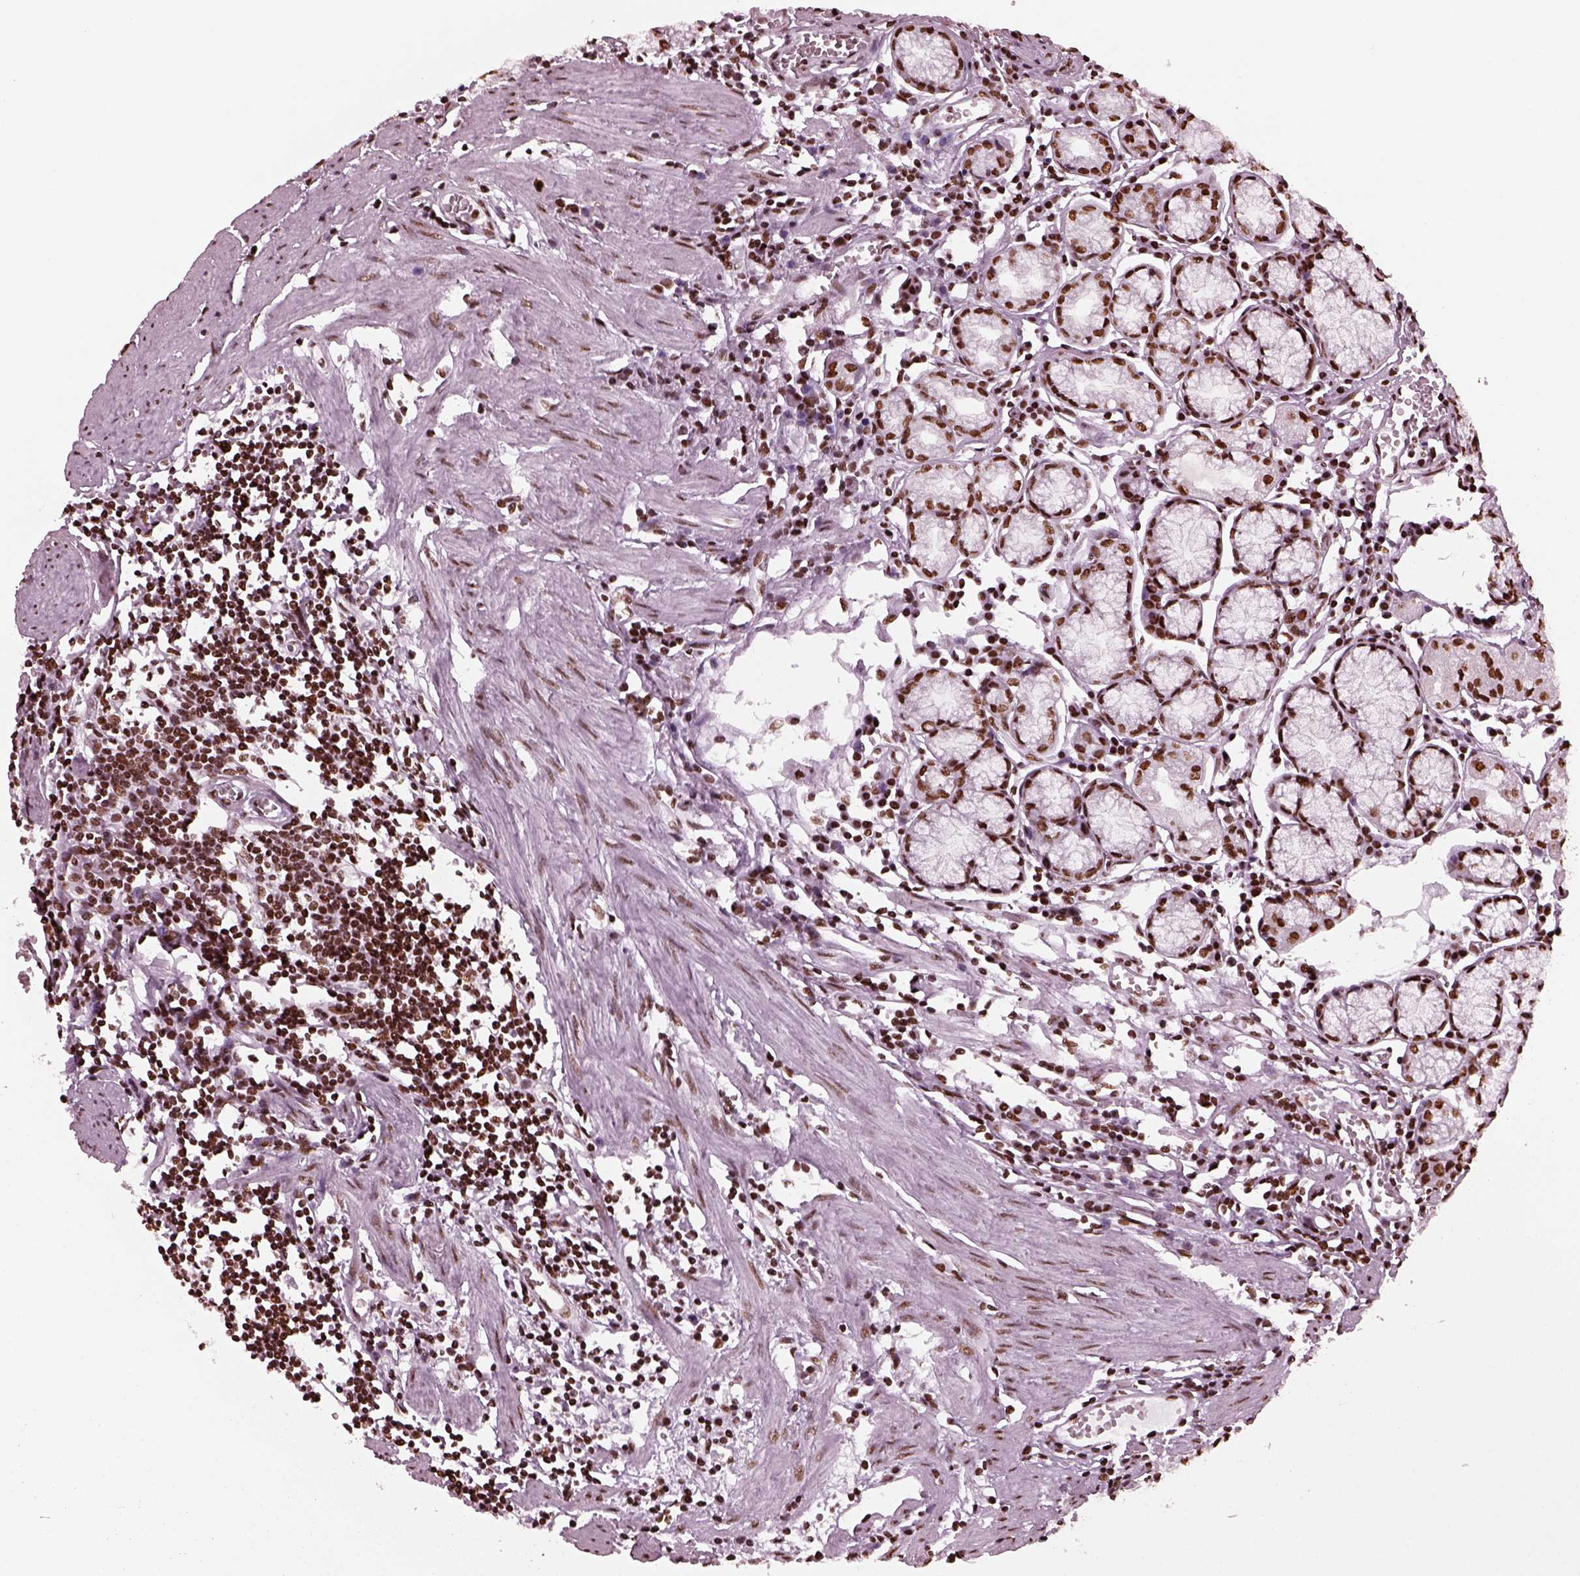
{"staining": {"intensity": "strong", "quantity": ">75%", "location": "nuclear"}, "tissue": "stomach", "cell_type": "Glandular cells", "image_type": "normal", "snomed": [{"axis": "morphology", "description": "Normal tissue, NOS"}, {"axis": "topography", "description": "Stomach"}], "caption": "An immunohistochemistry photomicrograph of normal tissue is shown. Protein staining in brown labels strong nuclear positivity in stomach within glandular cells.", "gene": "CBFA2T3", "patient": {"sex": "male", "age": 55}}